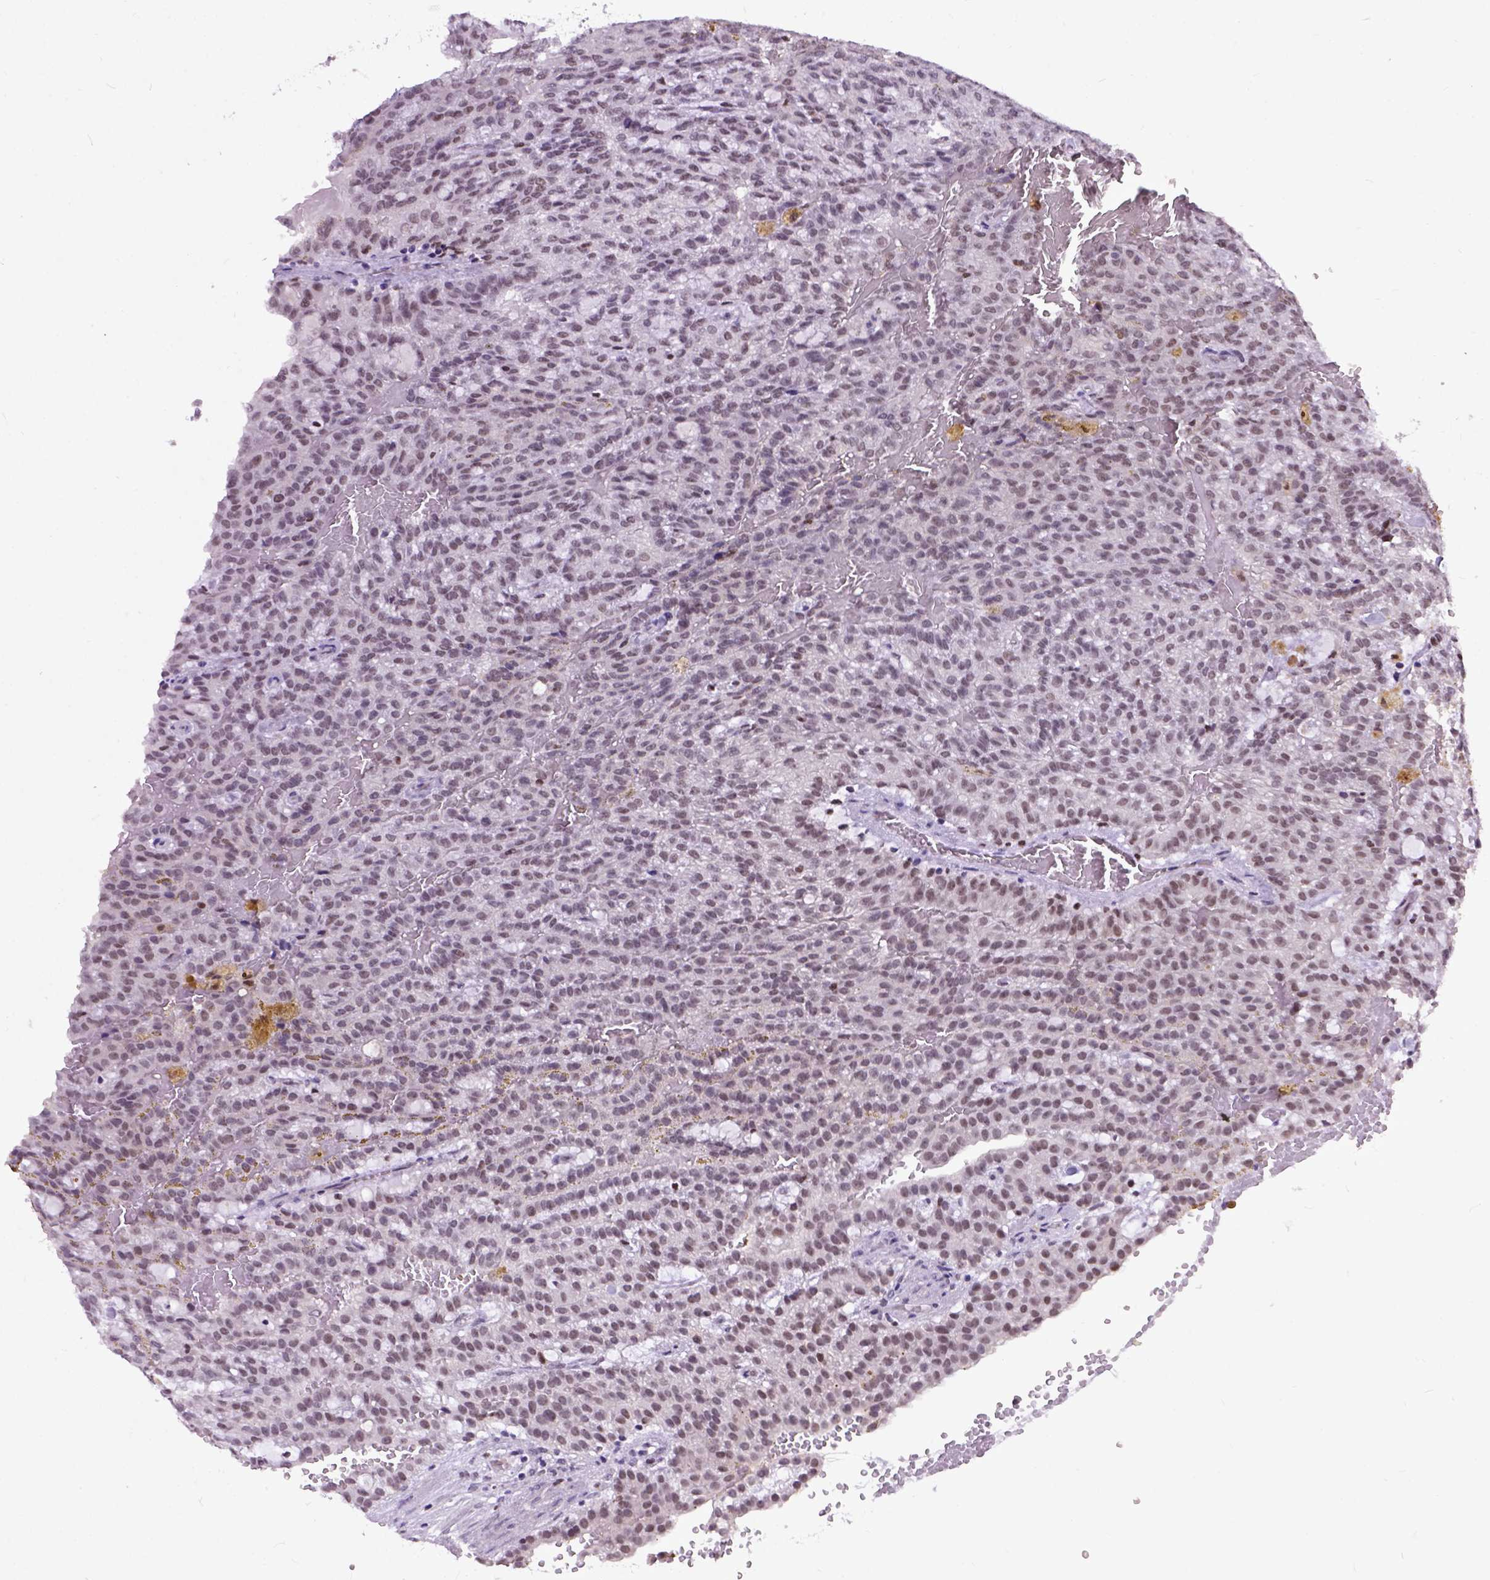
{"staining": {"intensity": "weak", "quantity": "25%-75%", "location": "nuclear"}, "tissue": "renal cancer", "cell_type": "Tumor cells", "image_type": "cancer", "snomed": [{"axis": "morphology", "description": "Adenocarcinoma, NOS"}, {"axis": "topography", "description": "Kidney"}], "caption": "Immunohistochemical staining of renal adenocarcinoma reveals low levels of weak nuclear protein positivity in about 25%-75% of tumor cells.", "gene": "RCC2", "patient": {"sex": "male", "age": 63}}